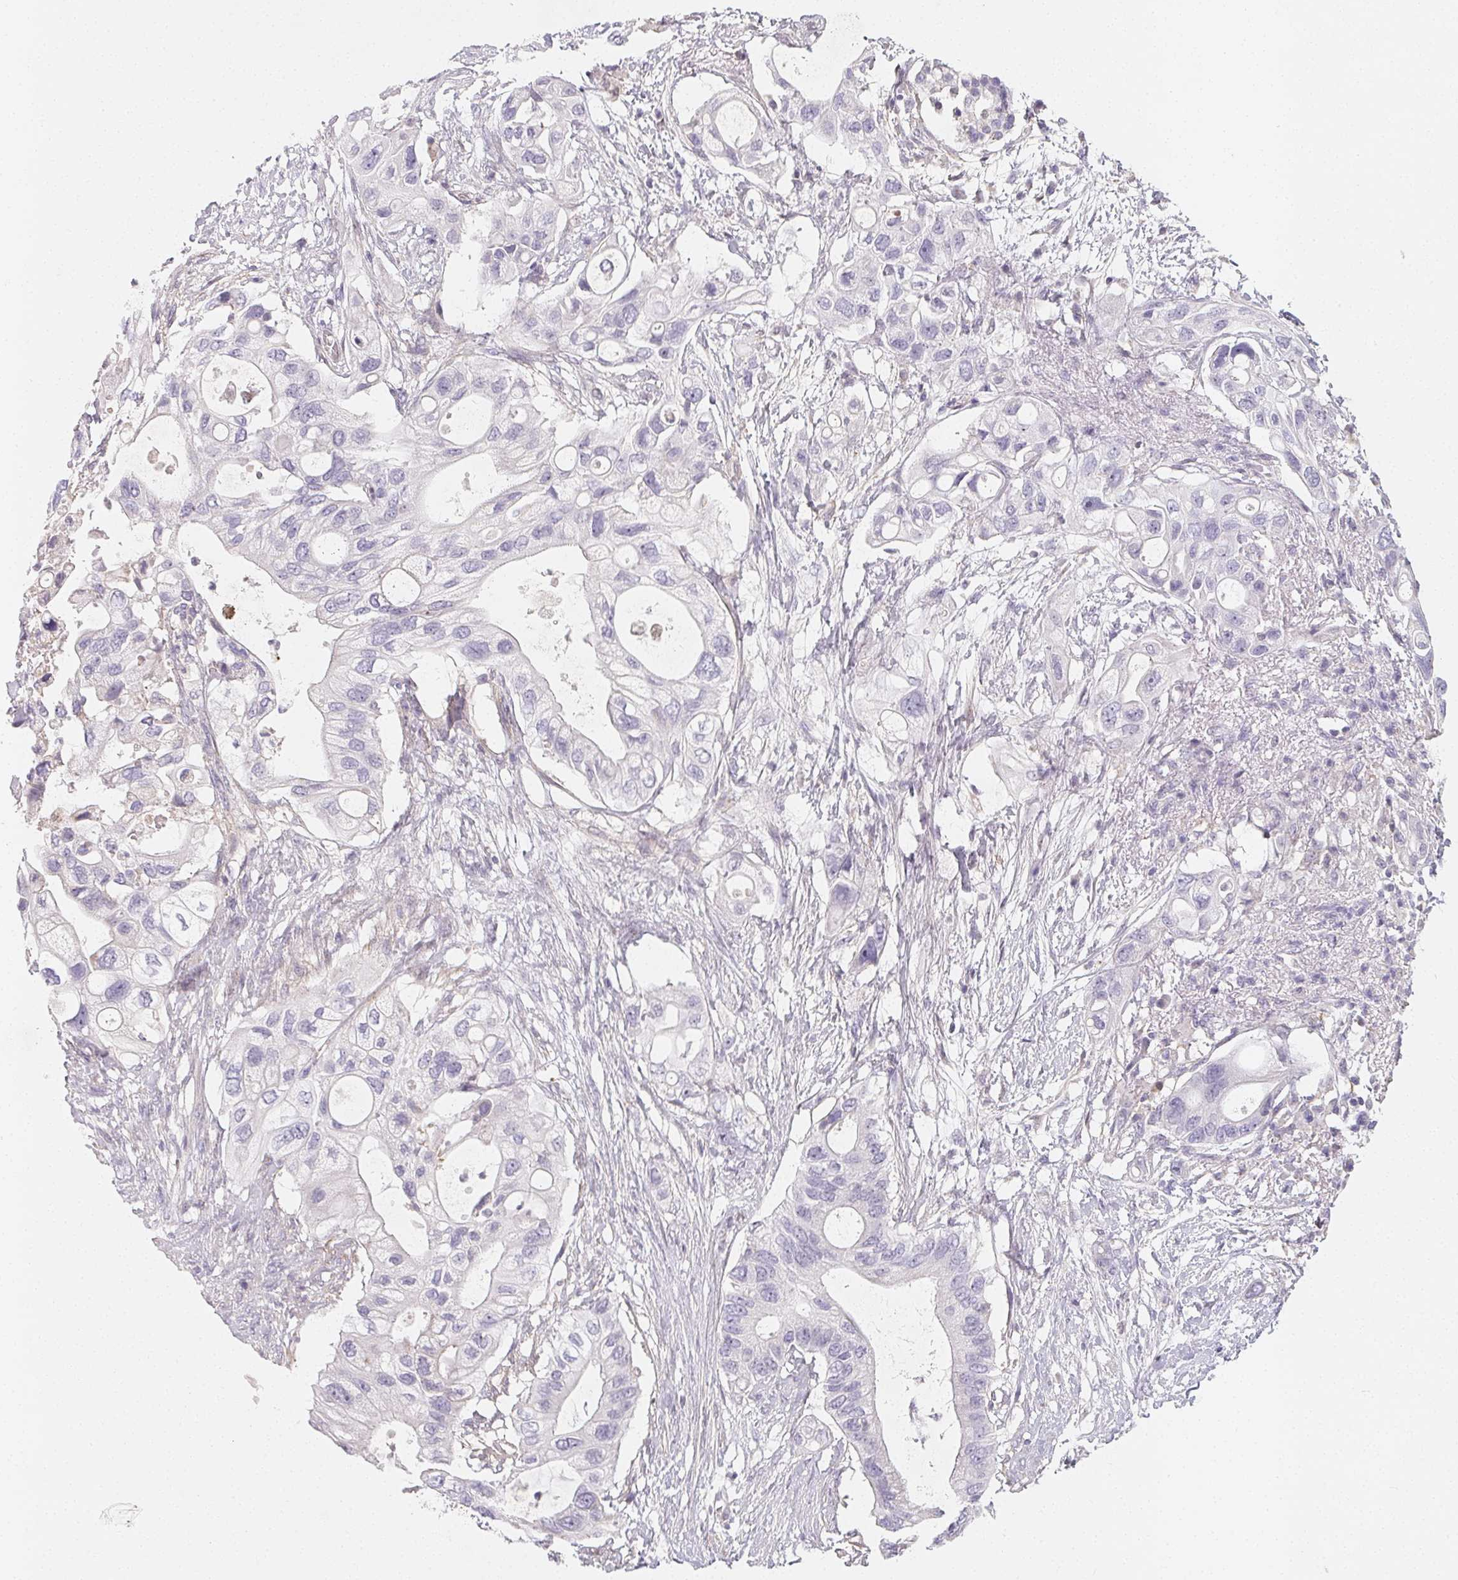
{"staining": {"intensity": "negative", "quantity": "none", "location": "none"}, "tissue": "pancreatic cancer", "cell_type": "Tumor cells", "image_type": "cancer", "snomed": [{"axis": "morphology", "description": "Adenocarcinoma, NOS"}, {"axis": "topography", "description": "Pancreas"}], "caption": "An image of pancreatic cancer stained for a protein exhibits no brown staining in tumor cells.", "gene": "LRRC23", "patient": {"sex": "female", "age": 72}}